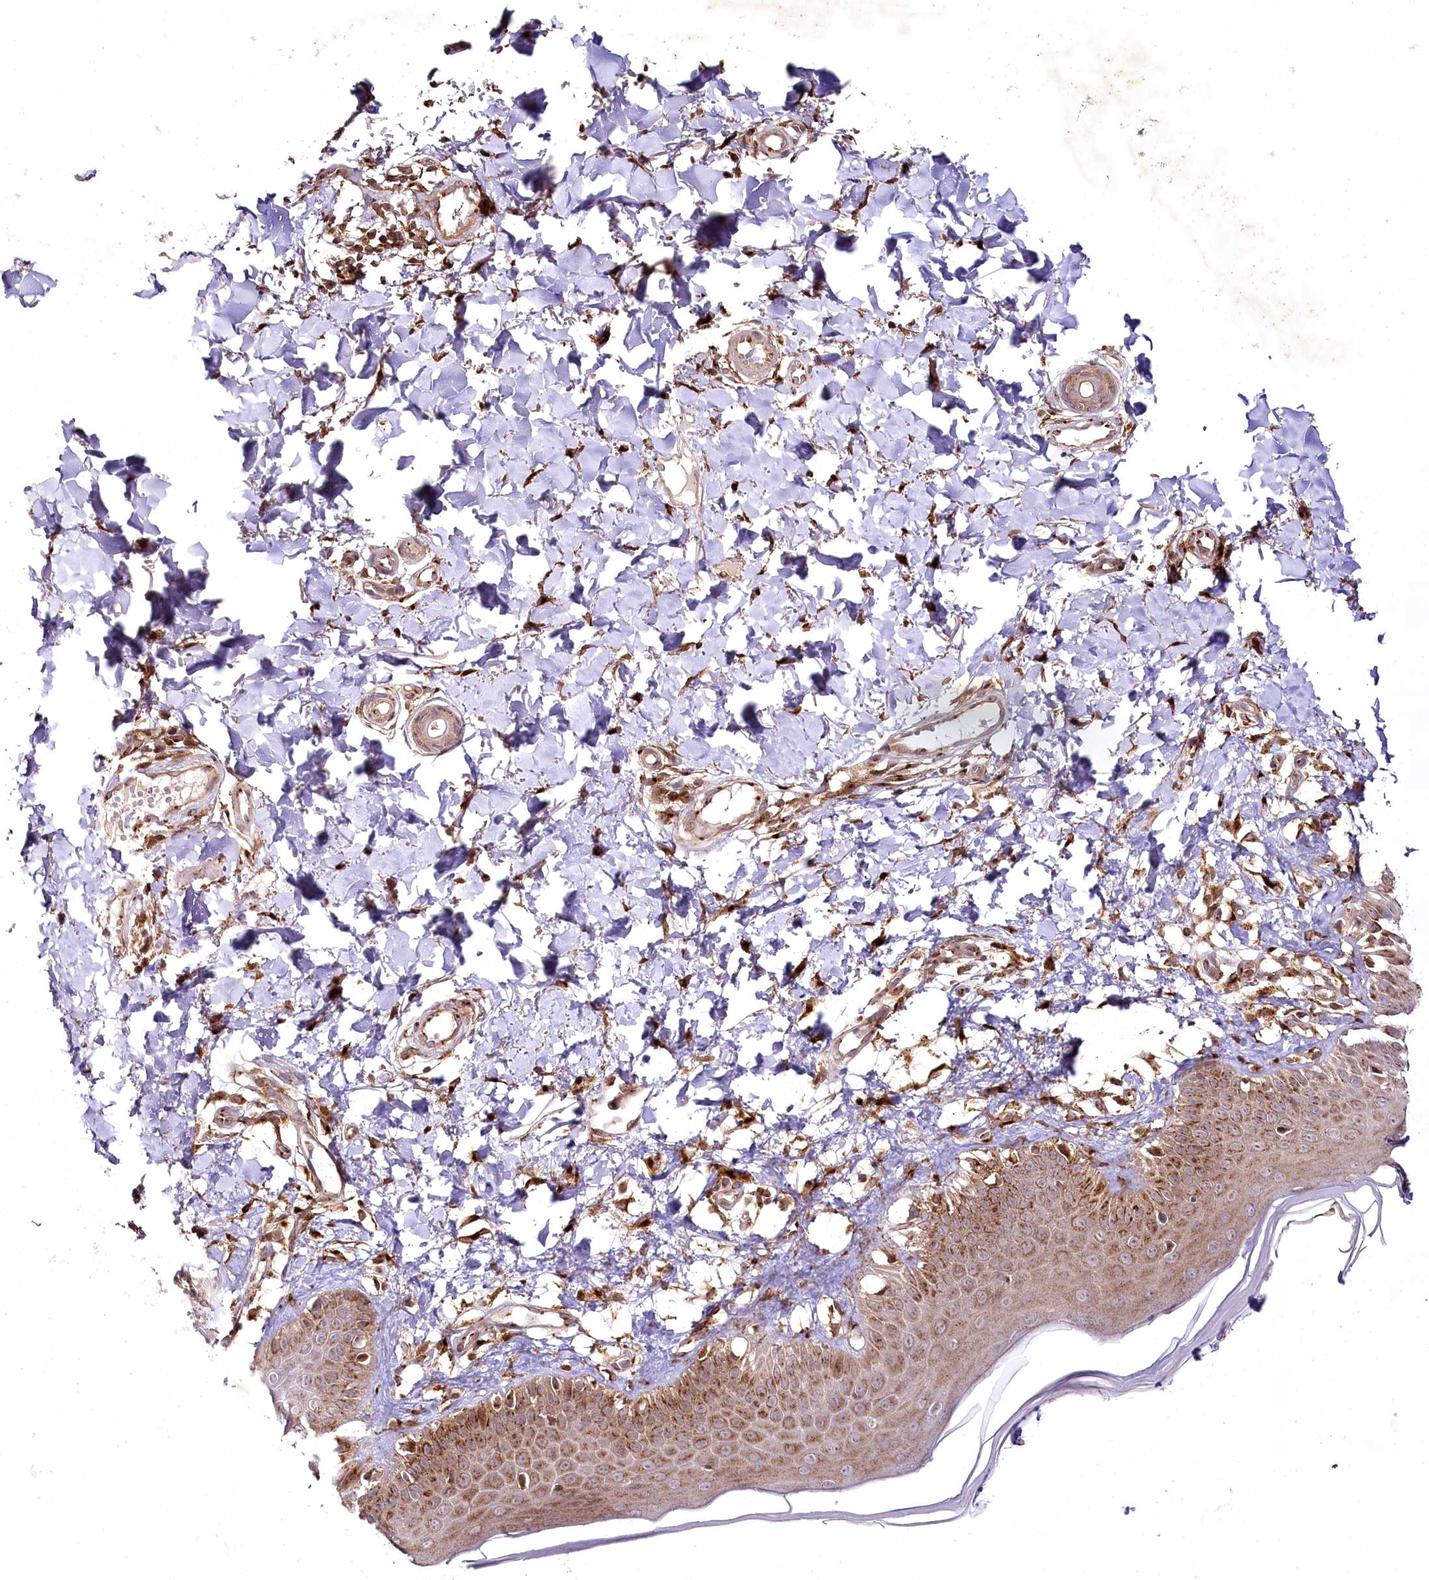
{"staining": {"intensity": "strong", "quantity": ">75%", "location": "cytoplasmic/membranous"}, "tissue": "skin", "cell_type": "Fibroblasts", "image_type": "normal", "snomed": [{"axis": "morphology", "description": "Normal tissue, NOS"}, {"axis": "topography", "description": "Skin"}], "caption": "Immunohistochemistry (DAB) staining of unremarkable human skin shows strong cytoplasmic/membranous protein positivity in approximately >75% of fibroblasts.", "gene": "COPG1", "patient": {"sex": "male", "age": 52}}